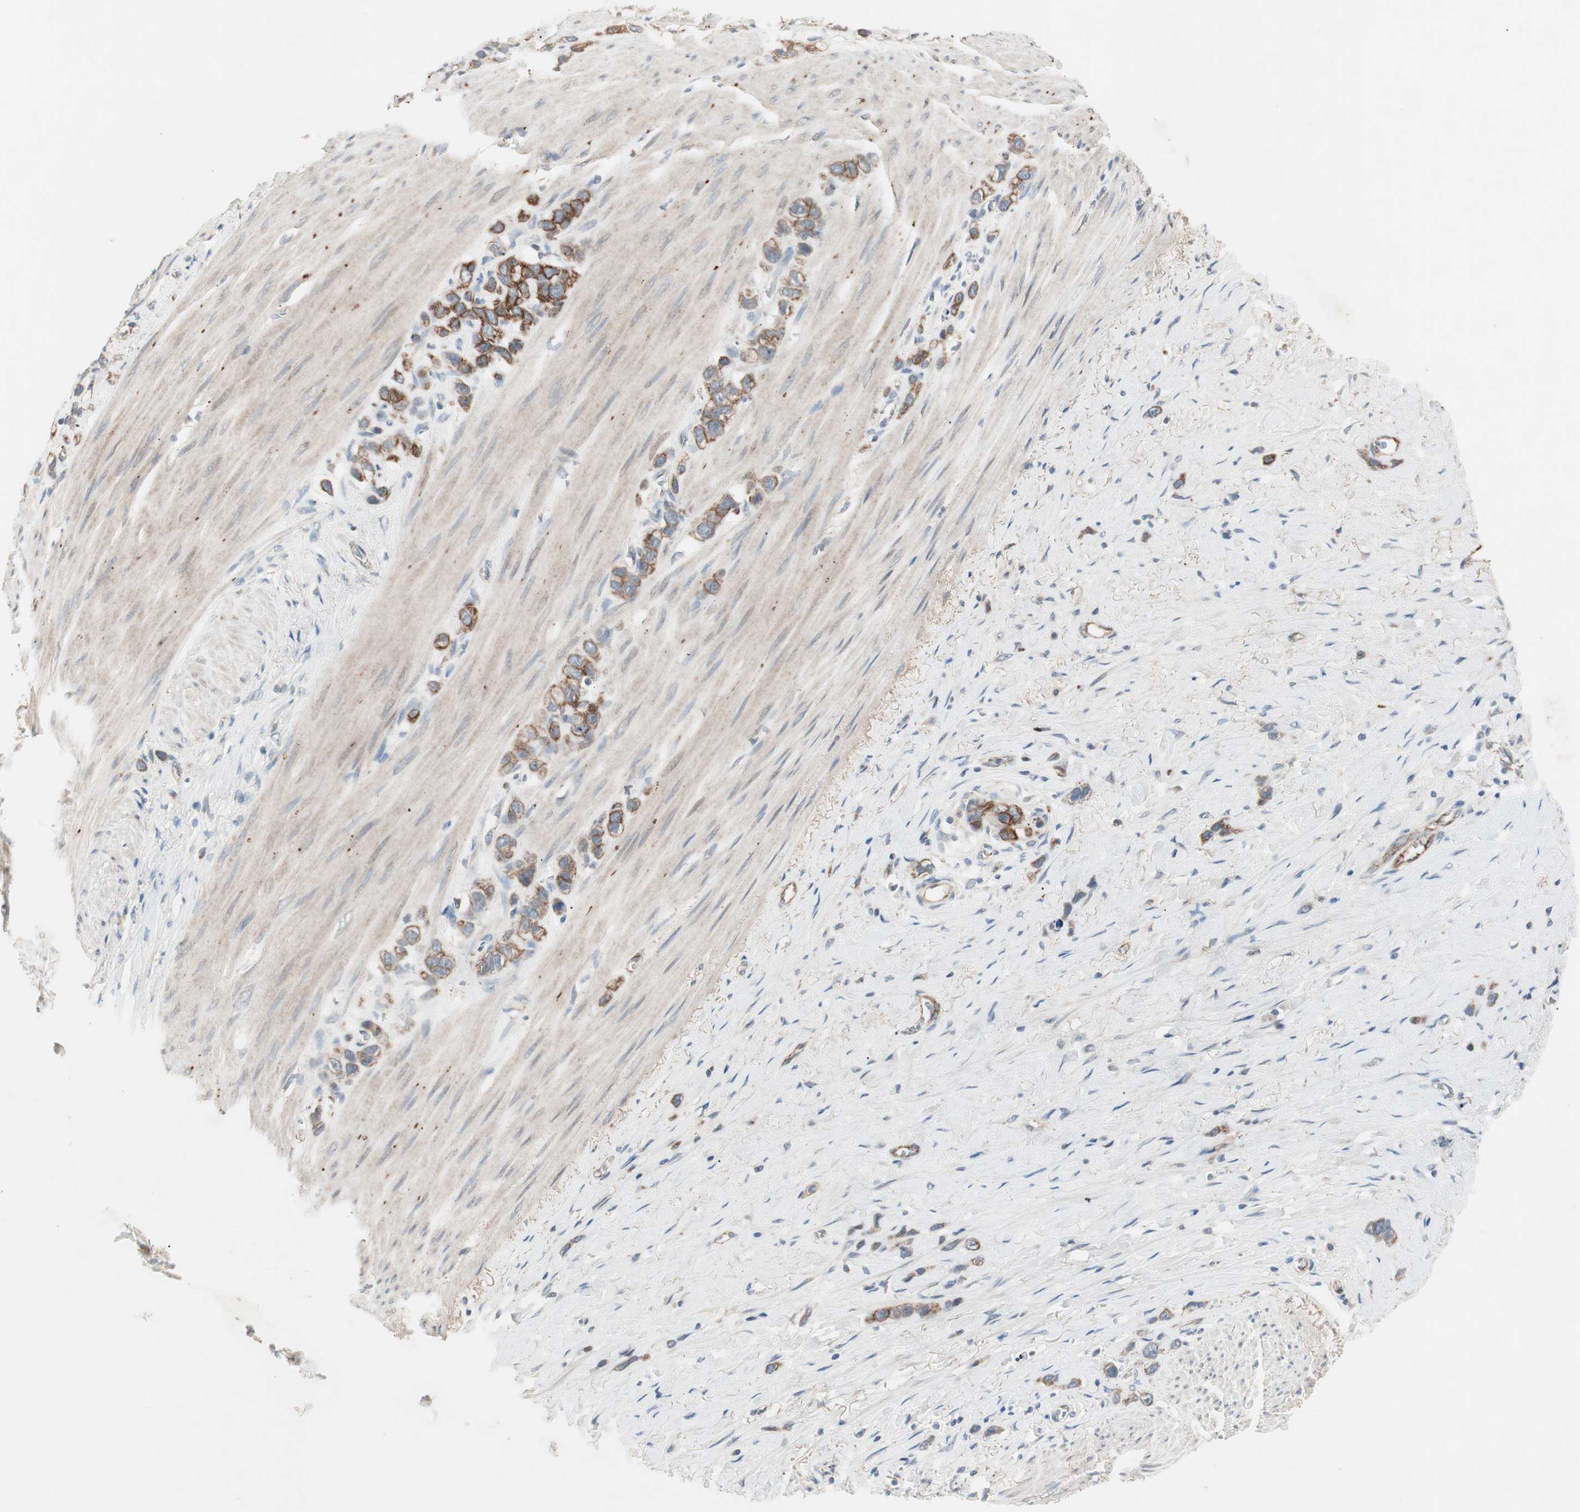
{"staining": {"intensity": "strong", "quantity": ">75%", "location": "cytoplasmic/membranous"}, "tissue": "stomach cancer", "cell_type": "Tumor cells", "image_type": "cancer", "snomed": [{"axis": "morphology", "description": "Normal tissue, NOS"}, {"axis": "morphology", "description": "Adenocarcinoma, NOS"}, {"axis": "morphology", "description": "Adenocarcinoma, High grade"}, {"axis": "topography", "description": "Stomach, upper"}, {"axis": "topography", "description": "Stomach"}], "caption": "Tumor cells demonstrate strong cytoplasmic/membranous expression in approximately >75% of cells in adenocarcinoma (high-grade) (stomach). (IHC, brightfield microscopy, high magnification).", "gene": "FGFR4", "patient": {"sex": "female", "age": 65}}